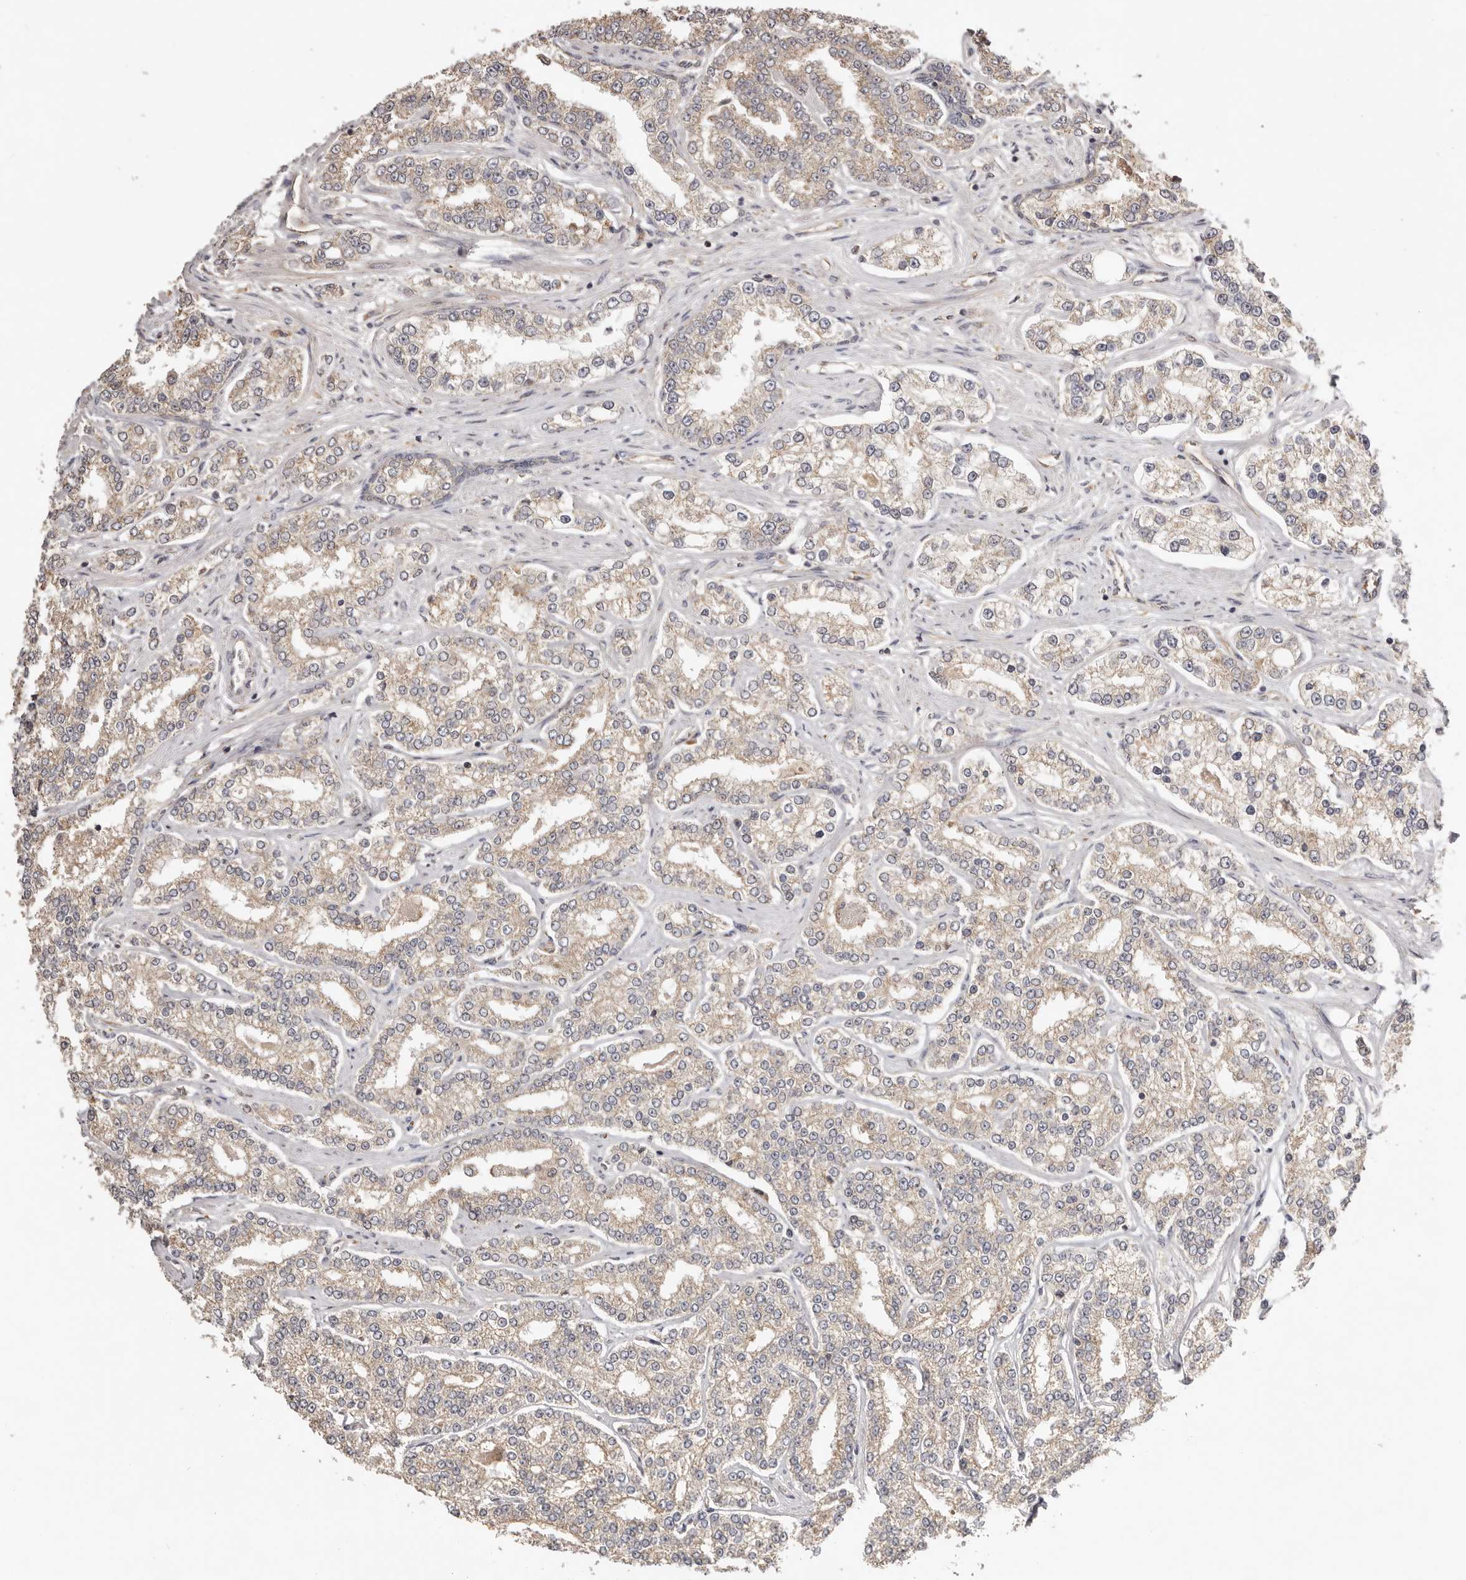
{"staining": {"intensity": "weak", "quantity": ">75%", "location": "cytoplasmic/membranous"}, "tissue": "prostate cancer", "cell_type": "Tumor cells", "image_type": "cancer", "snomed": [{"axis": "morphology", "description": "Normal tissue, NOS"}, {"axis": "morphology", "description": "Adenocarcinoma, High grade"}, {"axis": "topography", "description": "Prostate"}], "caption": "An image showing weak cytoplasmic/membranous positivity in about >75% of tumor cells in prostate cancer (high-grade adenocarcinoma), as visualized by brown immunohistochemical staining.", "gene": "UBR2", "patient": {"sex": "male", "age": 83}}